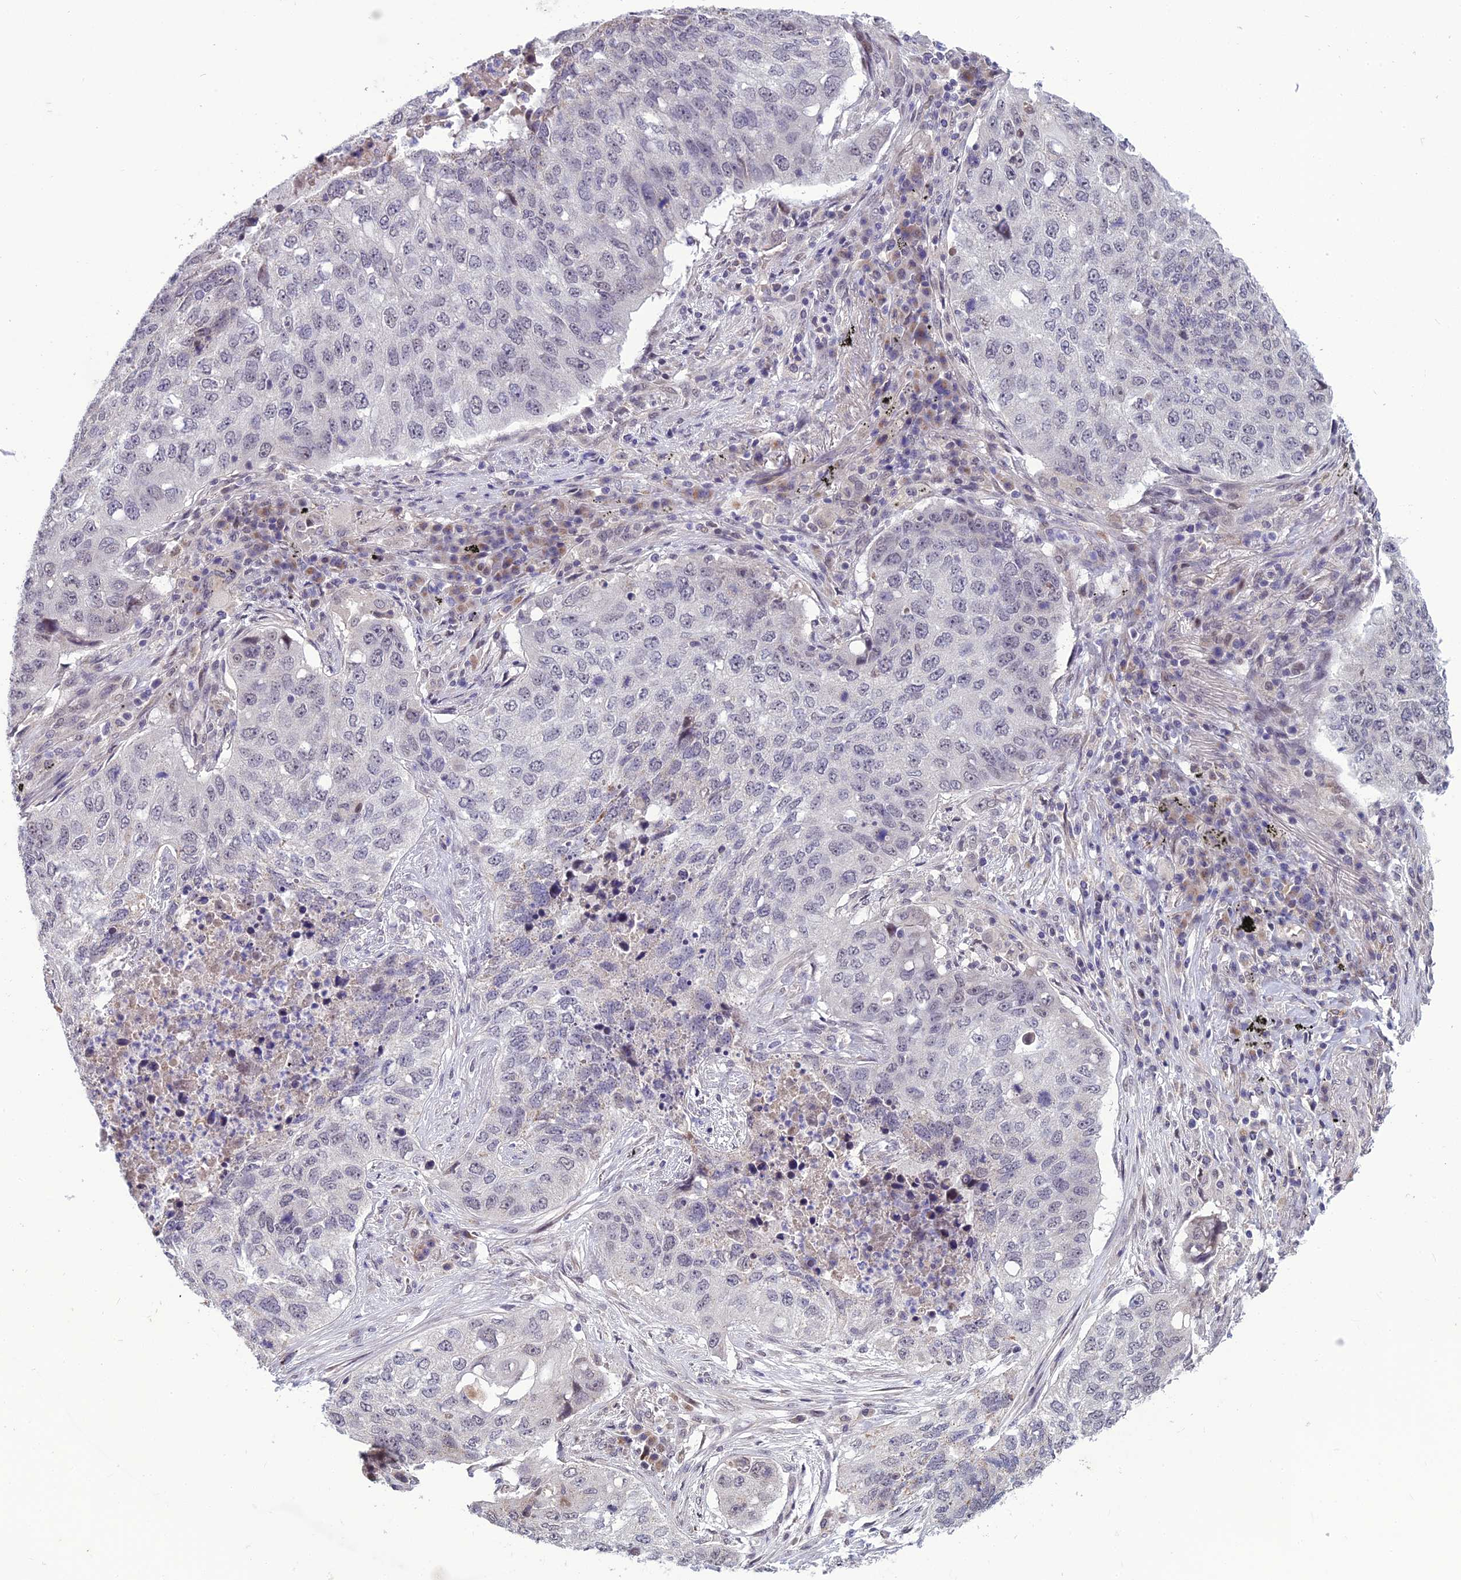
{"staining": {"intensity": "negative", "quantity": "none", "location": "none"}, "tissue": "lung cancer", "cell_type": "Tumor cells", "image_type": "cancer", "snomed": [{"axis": "morphology", "description": "Squamous cell carcinoma, NOS"}, {"axis": "topography", "description": "Lung"}], "caption": "Tumor cells are negative for brown protein staining in lung cancer. (DAB (3,3'-diaminobenzidine) immunohistochemistry (IHC), high magnification).", "gene": "FBRS", "patient": {"sex": "female", "age": 63}}